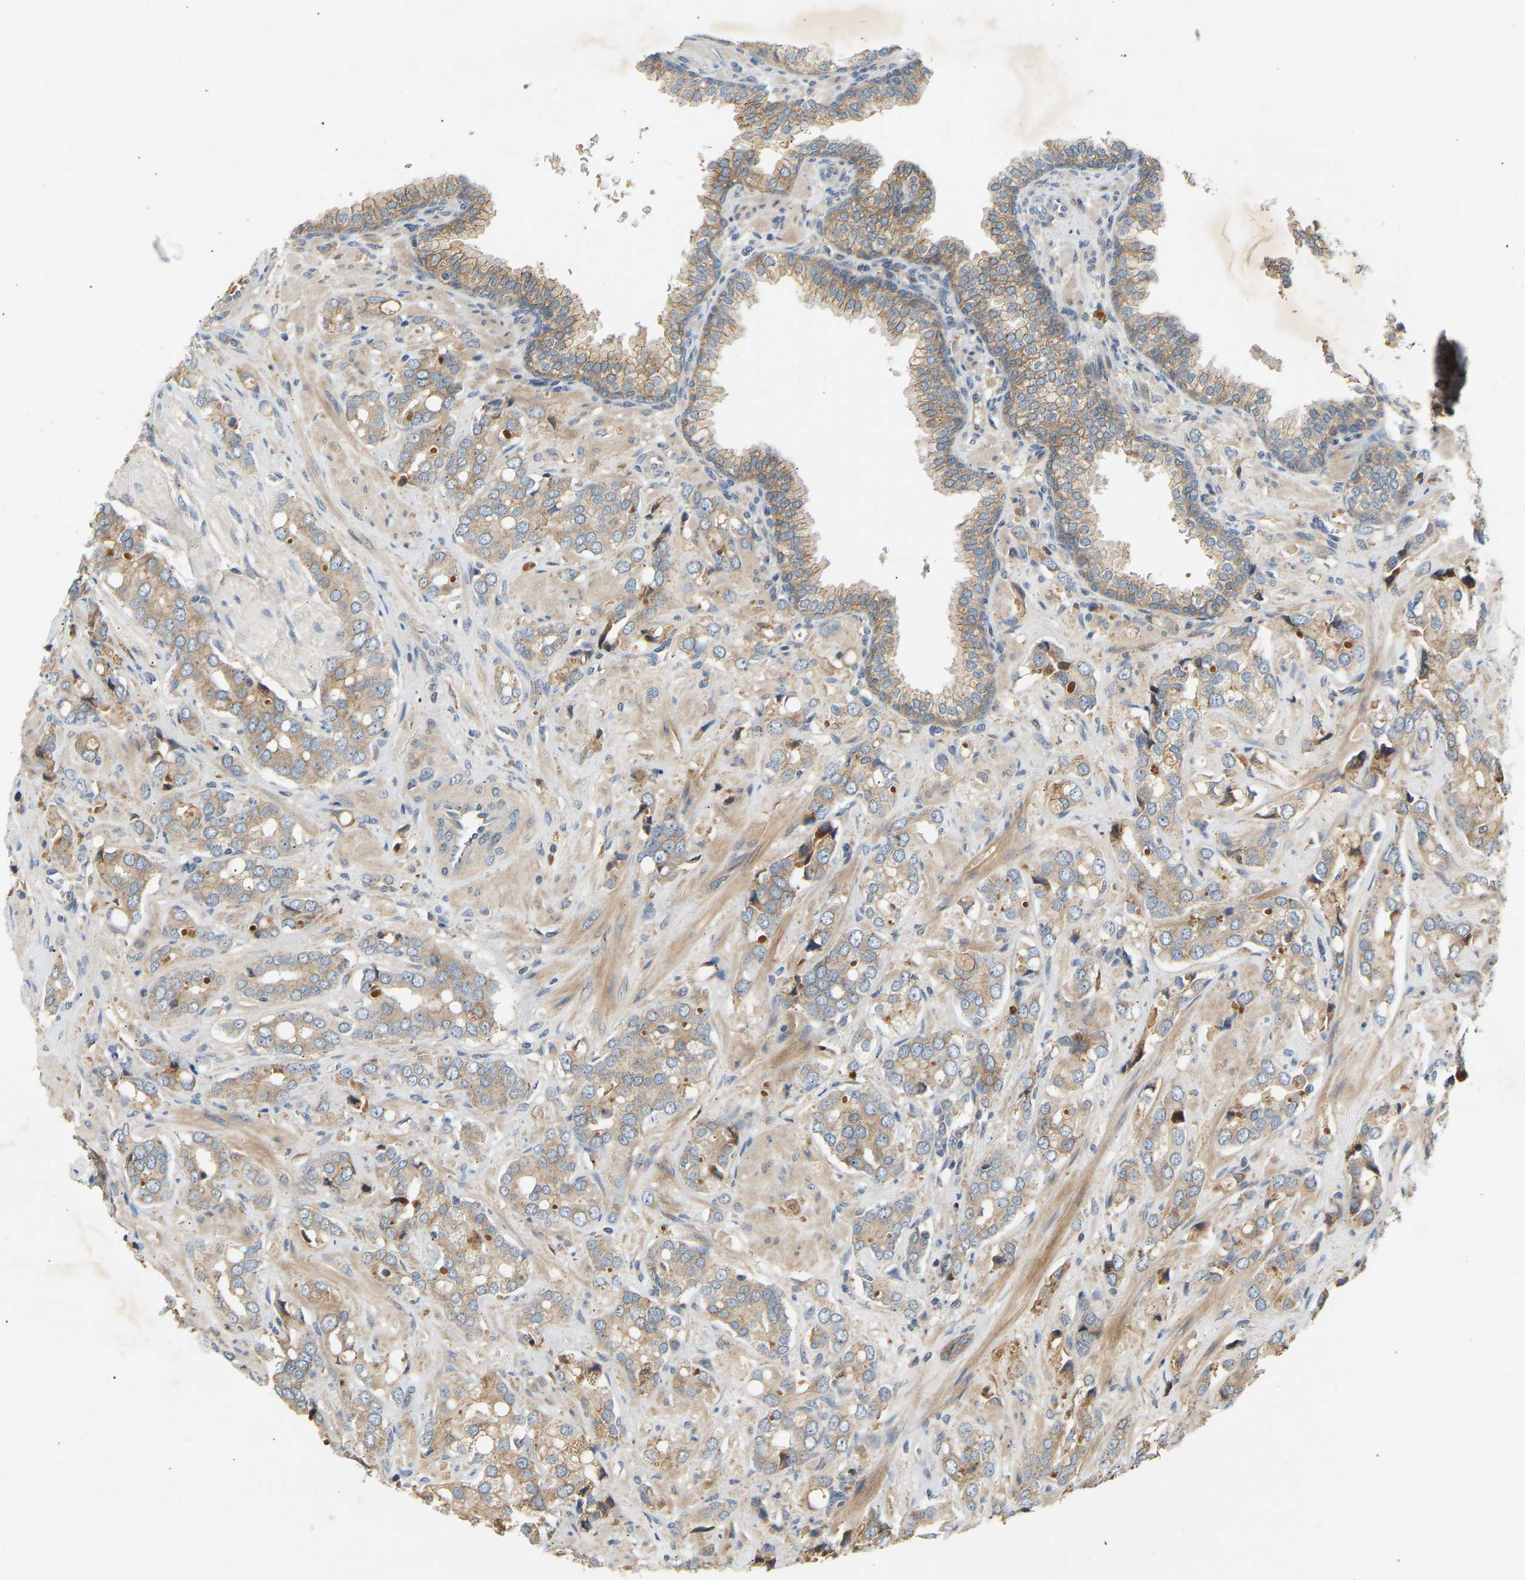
{"staining": {"intensity": "weak", "quantity": ">75%", "location": "cytoplasmic/membranous"}, "tissue": "prostate cancer", "cell_type": "Tumor cells", "image_type": "cancer", "snomed": [{"axis": "morphology", "description": "Adenocarcinoma, High grade"}, {"axis": "topography", "description": "Prostate"}], "caption": "Immunohistochemical staining of human prostate cancer (high-grade adenocarcinoma) exhibits weak cytoplasmic/membranous protein staining in about >75% of tumor cells.", "gene": "PTCD1", "patient": {"sex": "male", "age": 52}}